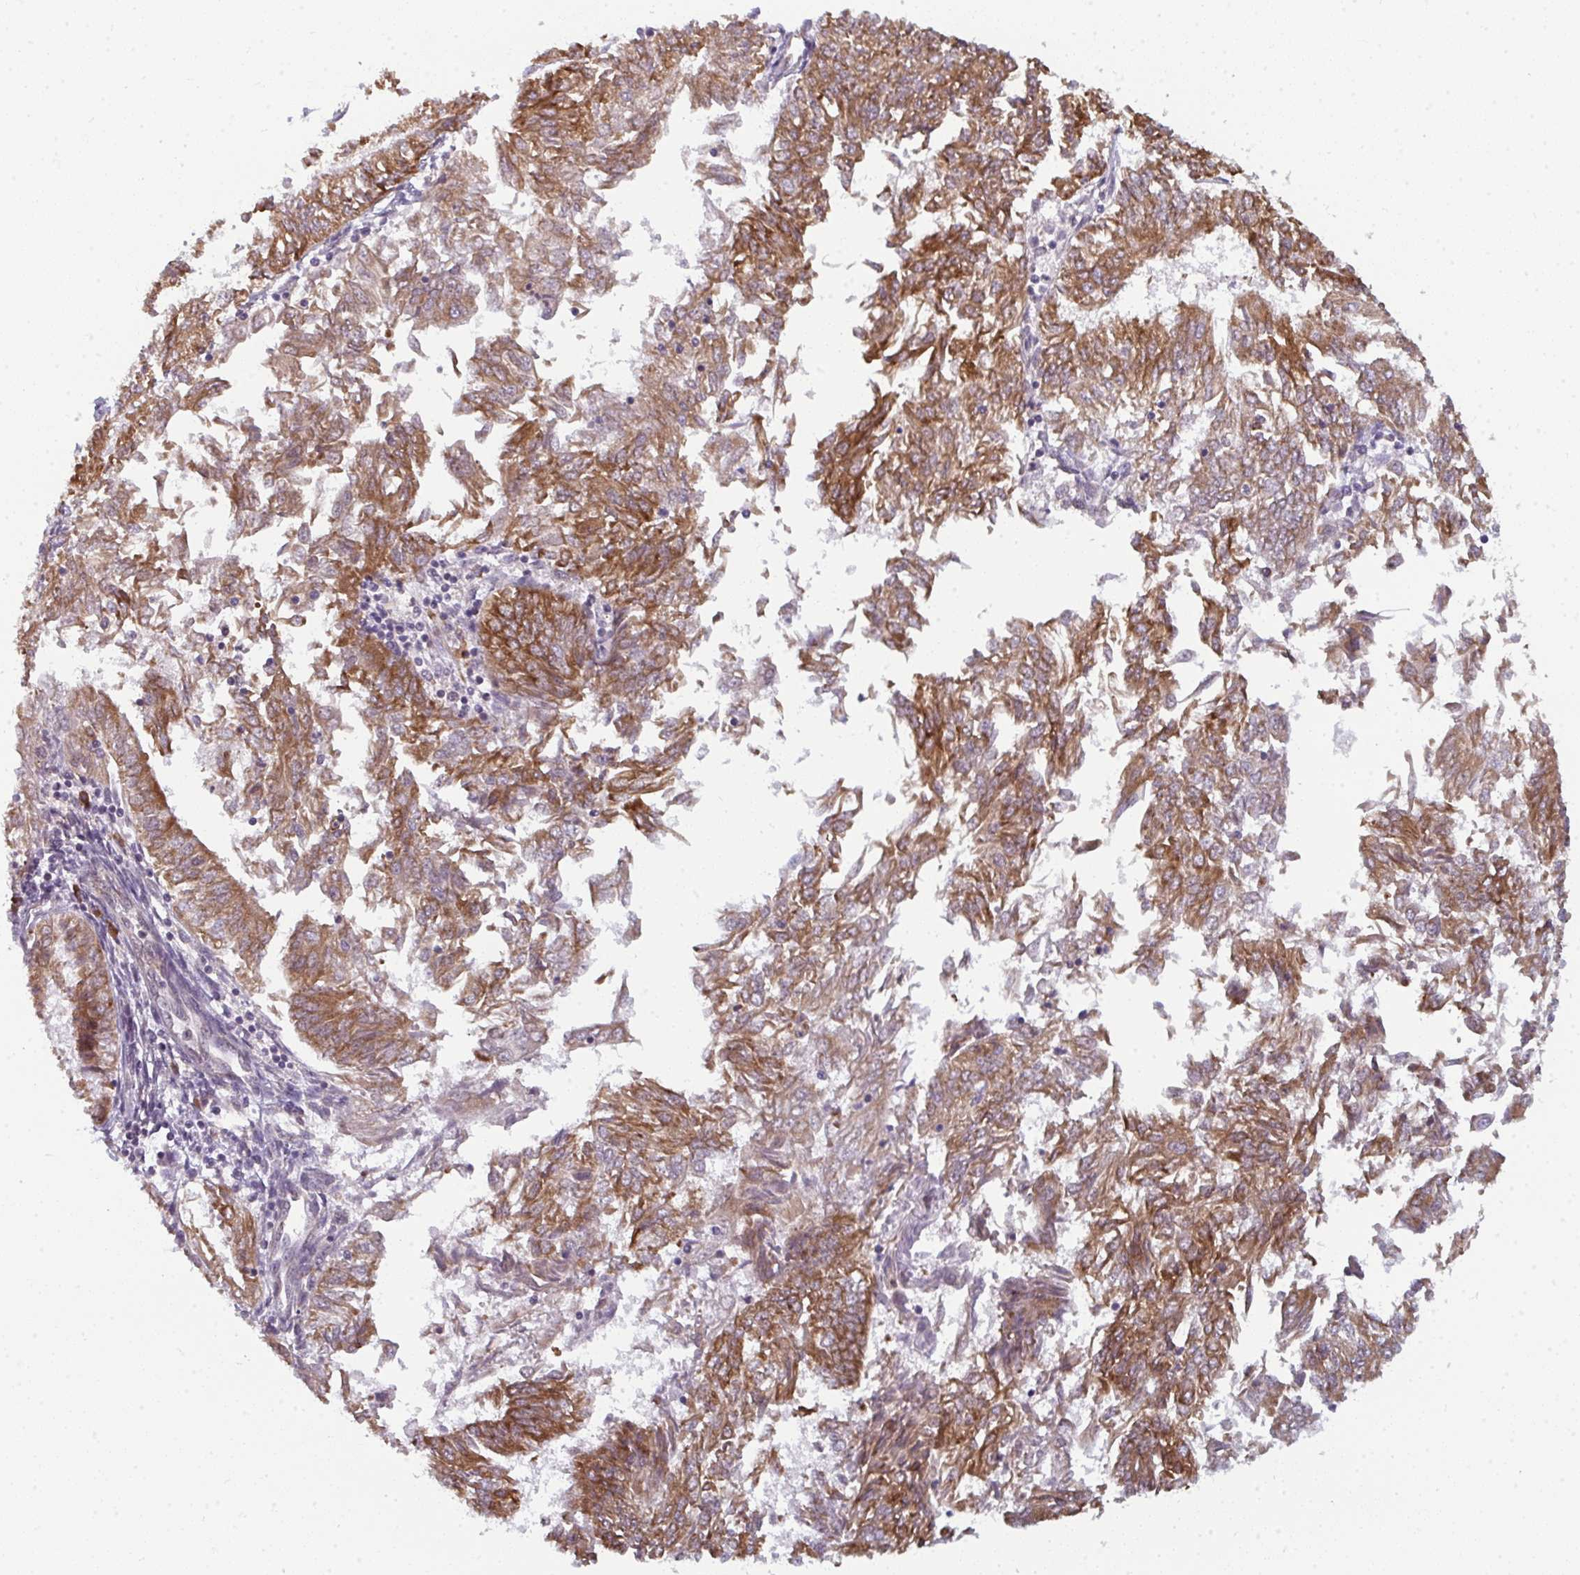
{"staining": {"intensity": "moderate", "quantity": ">75%", "location": "cytoplasmic/membranous"}, "tissue": "endometrial cancer", "cell_type": "Tumor cells", "image_type": "cancer", "snomed": [{"axis": "morphology", "description": "Adenocarcinoma, NOS"}, {"axis": "topography", "description": "Endometrium"}], "caption": "The histopathology image reveals staining of endometrial cancer (adenocarcinoma), revealing moderate cytoplasmic/membranous protein expression (brown color) within tumor cells.", "gene": "LYSMD4", "patient": {"sex": "female", "age": 58}}